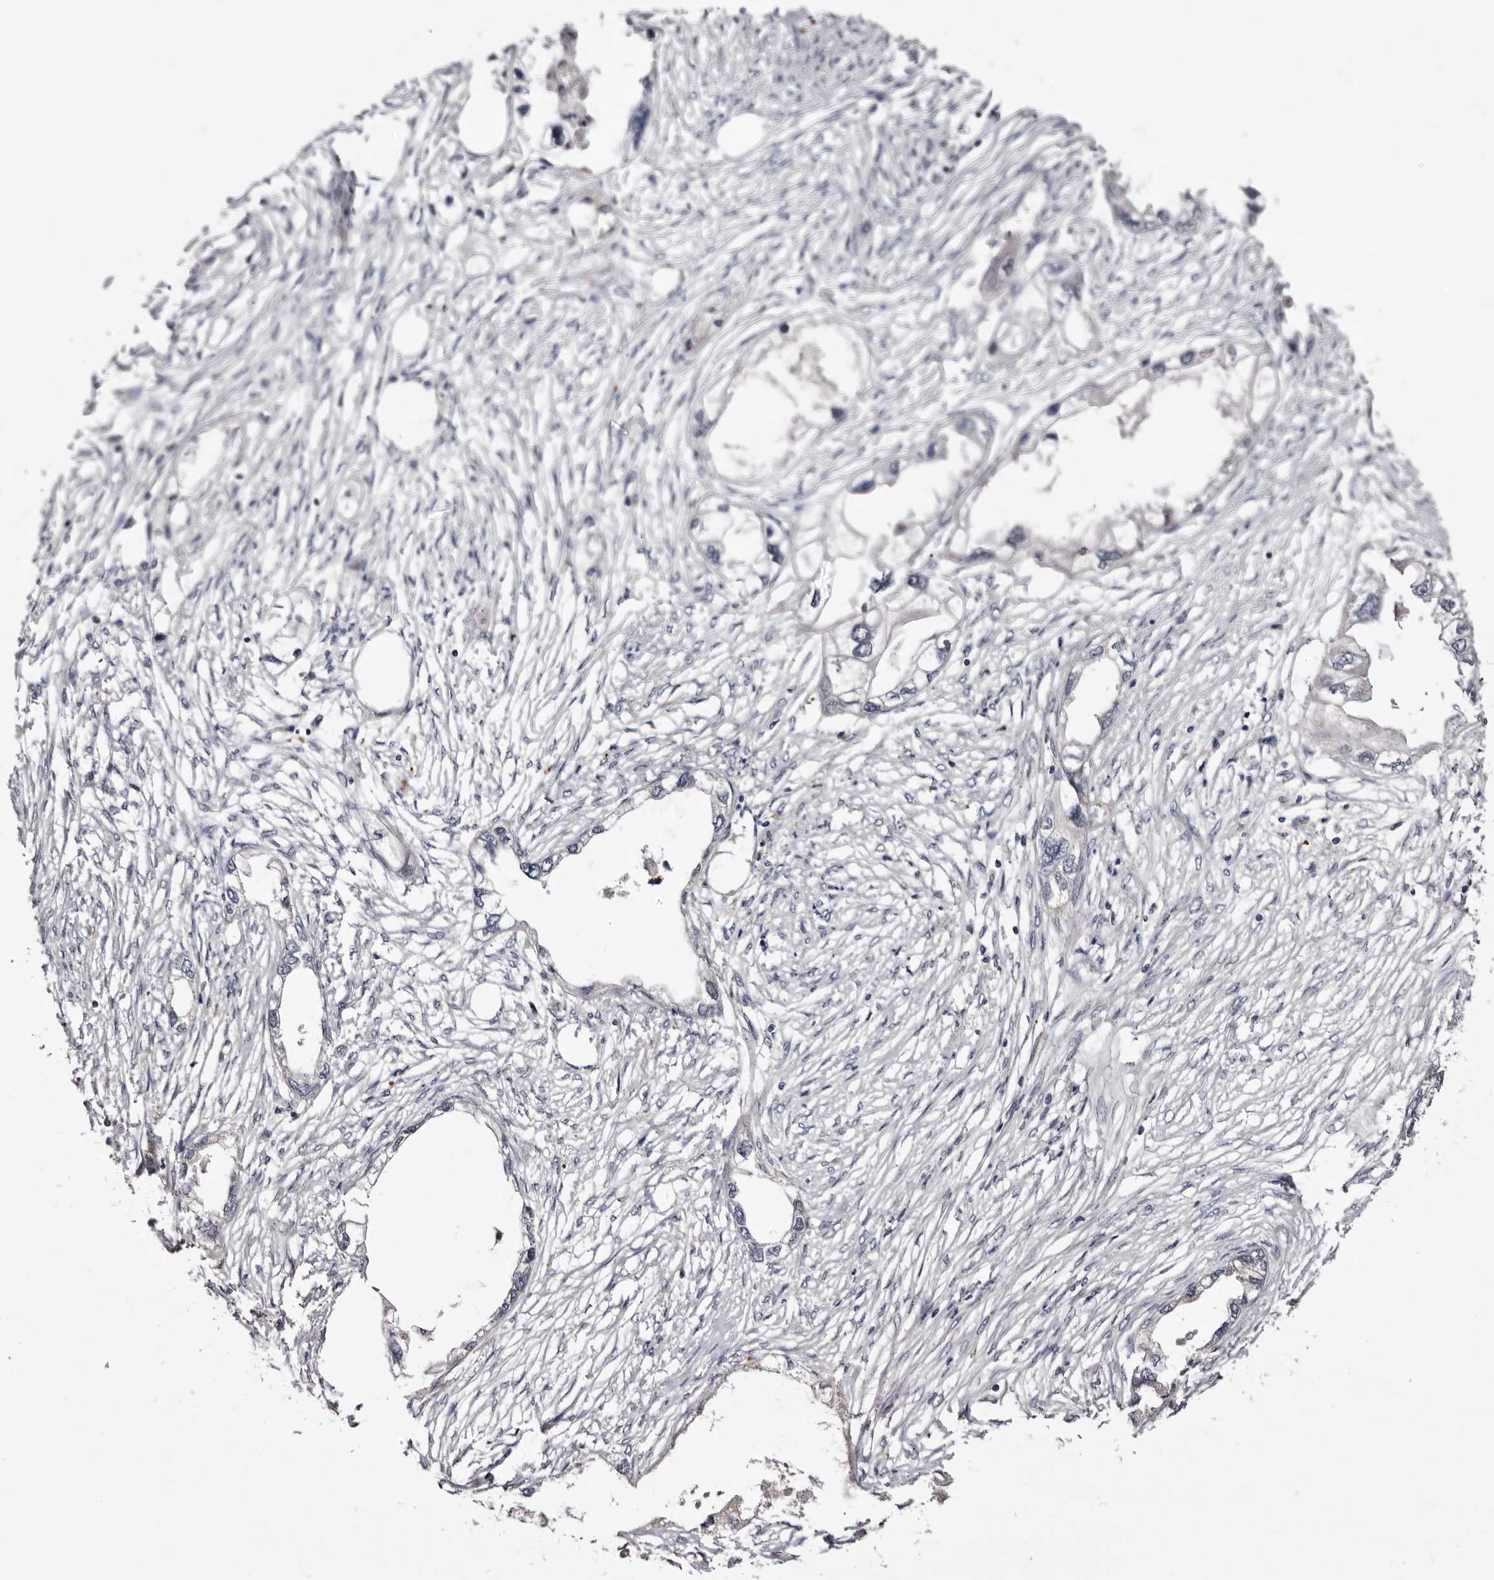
{"staining": {"intensity": "negative", "quantity": "none", "location": "none"}, "tissue": "endometrial cancer", "cell_type": "Tumor cells", "image_type": "cancer", "snomed": [{"axis": "morphology", "description": "Adenocarcinoma, NOS"}, {"axis": "morphology", "description": "Adenocarcinoma, metastatic, NOS"}, {"axis": "topography", "description": "Adipose tissue"}, {"axis": "topography", "description": "Endometrium"}], "caption": "Human endometrial cancer (metastatic adenocarcinoma) stained for a protein using IHC displays no staining in tumor cells.", "gene": "LANCL2", "patient": {"sex": "female", "age": 67}}